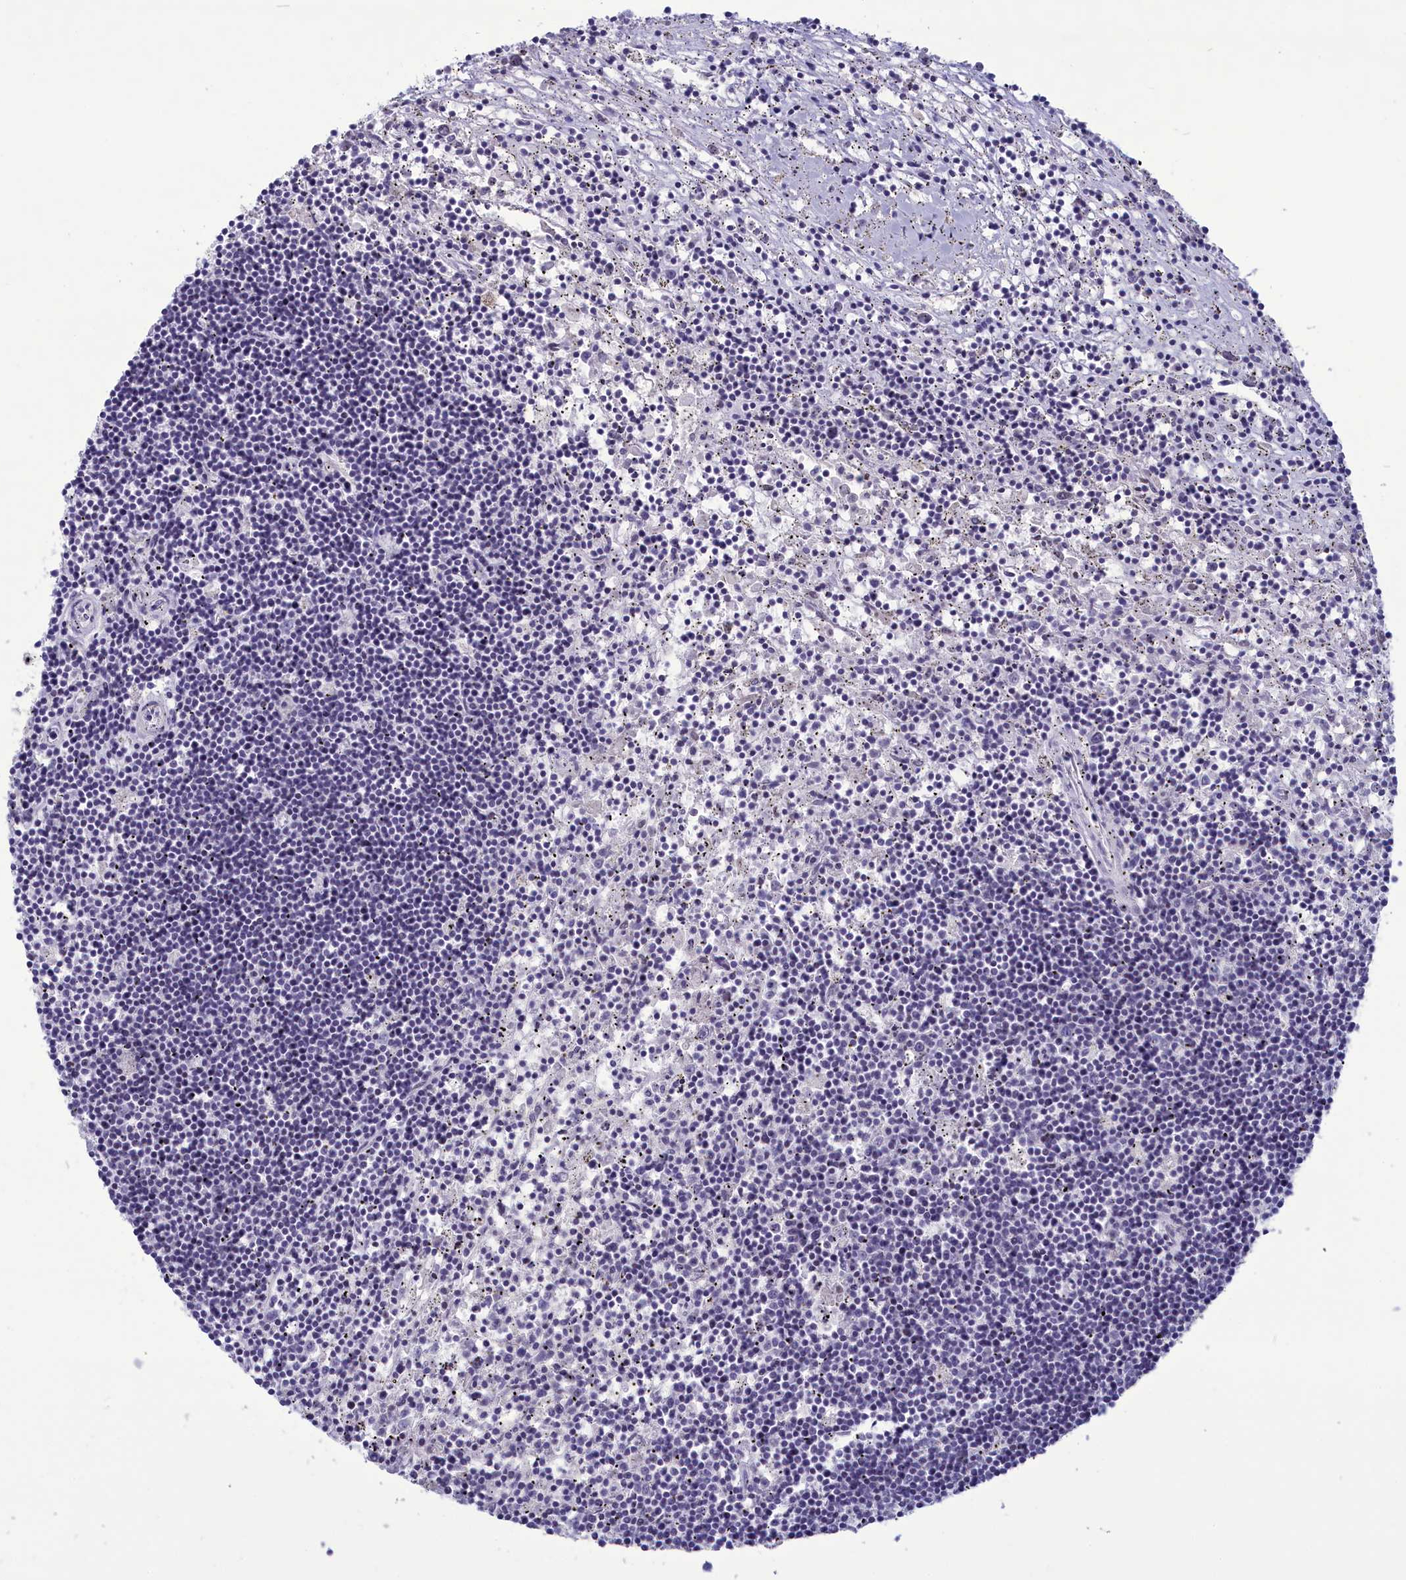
{"staining": {"intensity": "negative", "quantity": "none", "location": "none"}, "tissue": "lymphoma", "cell_type": "Tumor cells", "image_type": "cancer", "snomed": [{"axis": "morphology", "description": "Malignant lymphoma, non-Hodgkin's type, Low grade"}, {"axis": "topography", "description": "Spleen"}], "caption": "Tumor cells are negative for protein expression in human malignant lymphoma, non-Hodgkin's type (low-grade).", "gene": "CORO2A", "patient": {"sex": "male", "age": 76}}